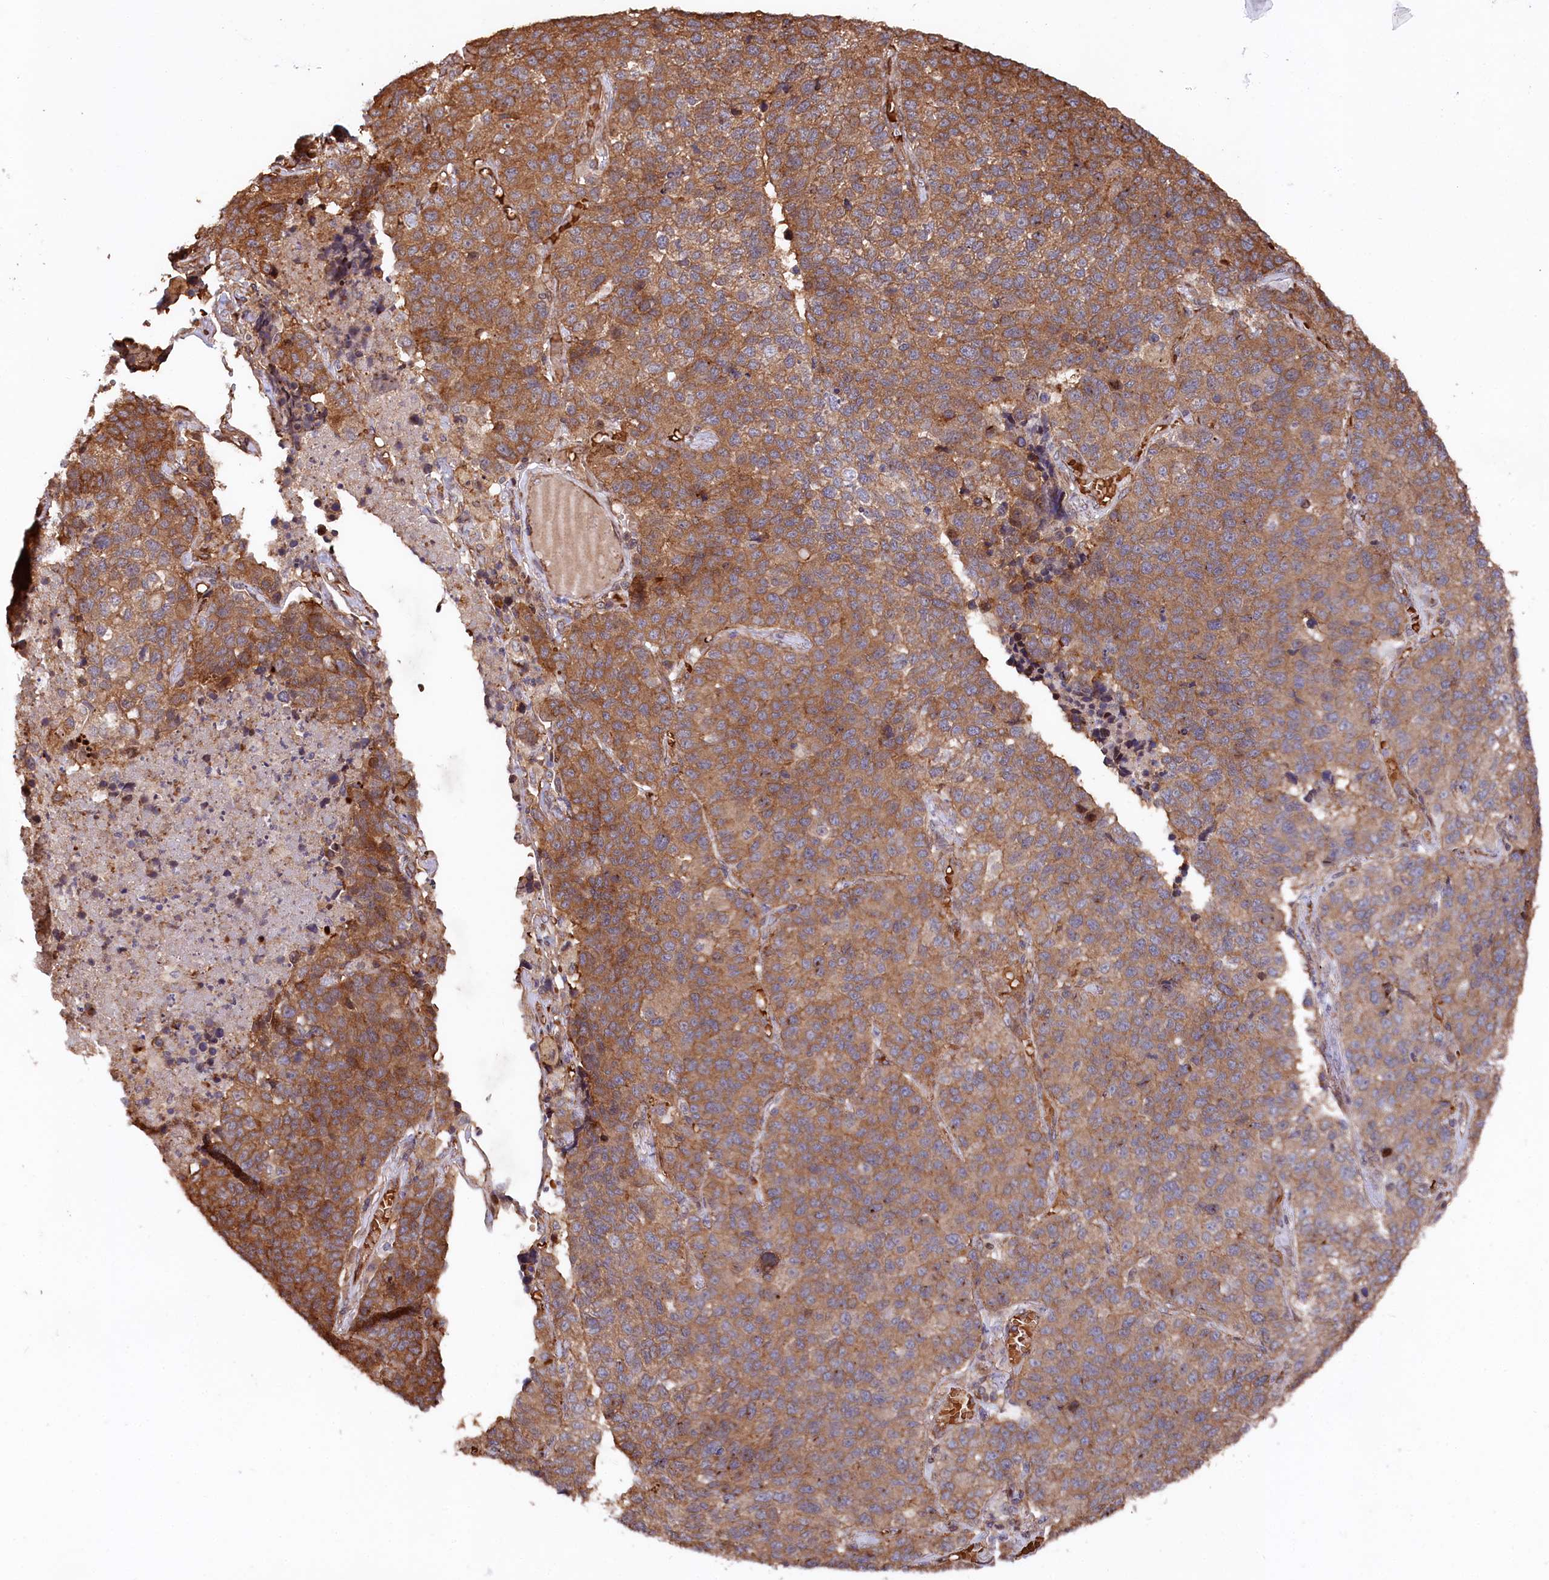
{"staining": {"intensity": "moderate", "quantity": ">75%", "location": "cytoplasmic/membranous"}, "tissue": "lung cancer", "cell_type": "Tumor cells", "image_type": "cancer", "snomed": [{"axis": "morphology", "description": "Adenocarcinoma, NOS"}, {"axis": "topography", "description": "Lung"}], "caption": "This is a histology image of IHC staining of lung cancer (adenocarcinoma), which shows moderate expression in the cytoplasmic/membranous of tumor cells.", "gene": "TNKS1BP1", "patient": {"sex": "male", "age": 49}}